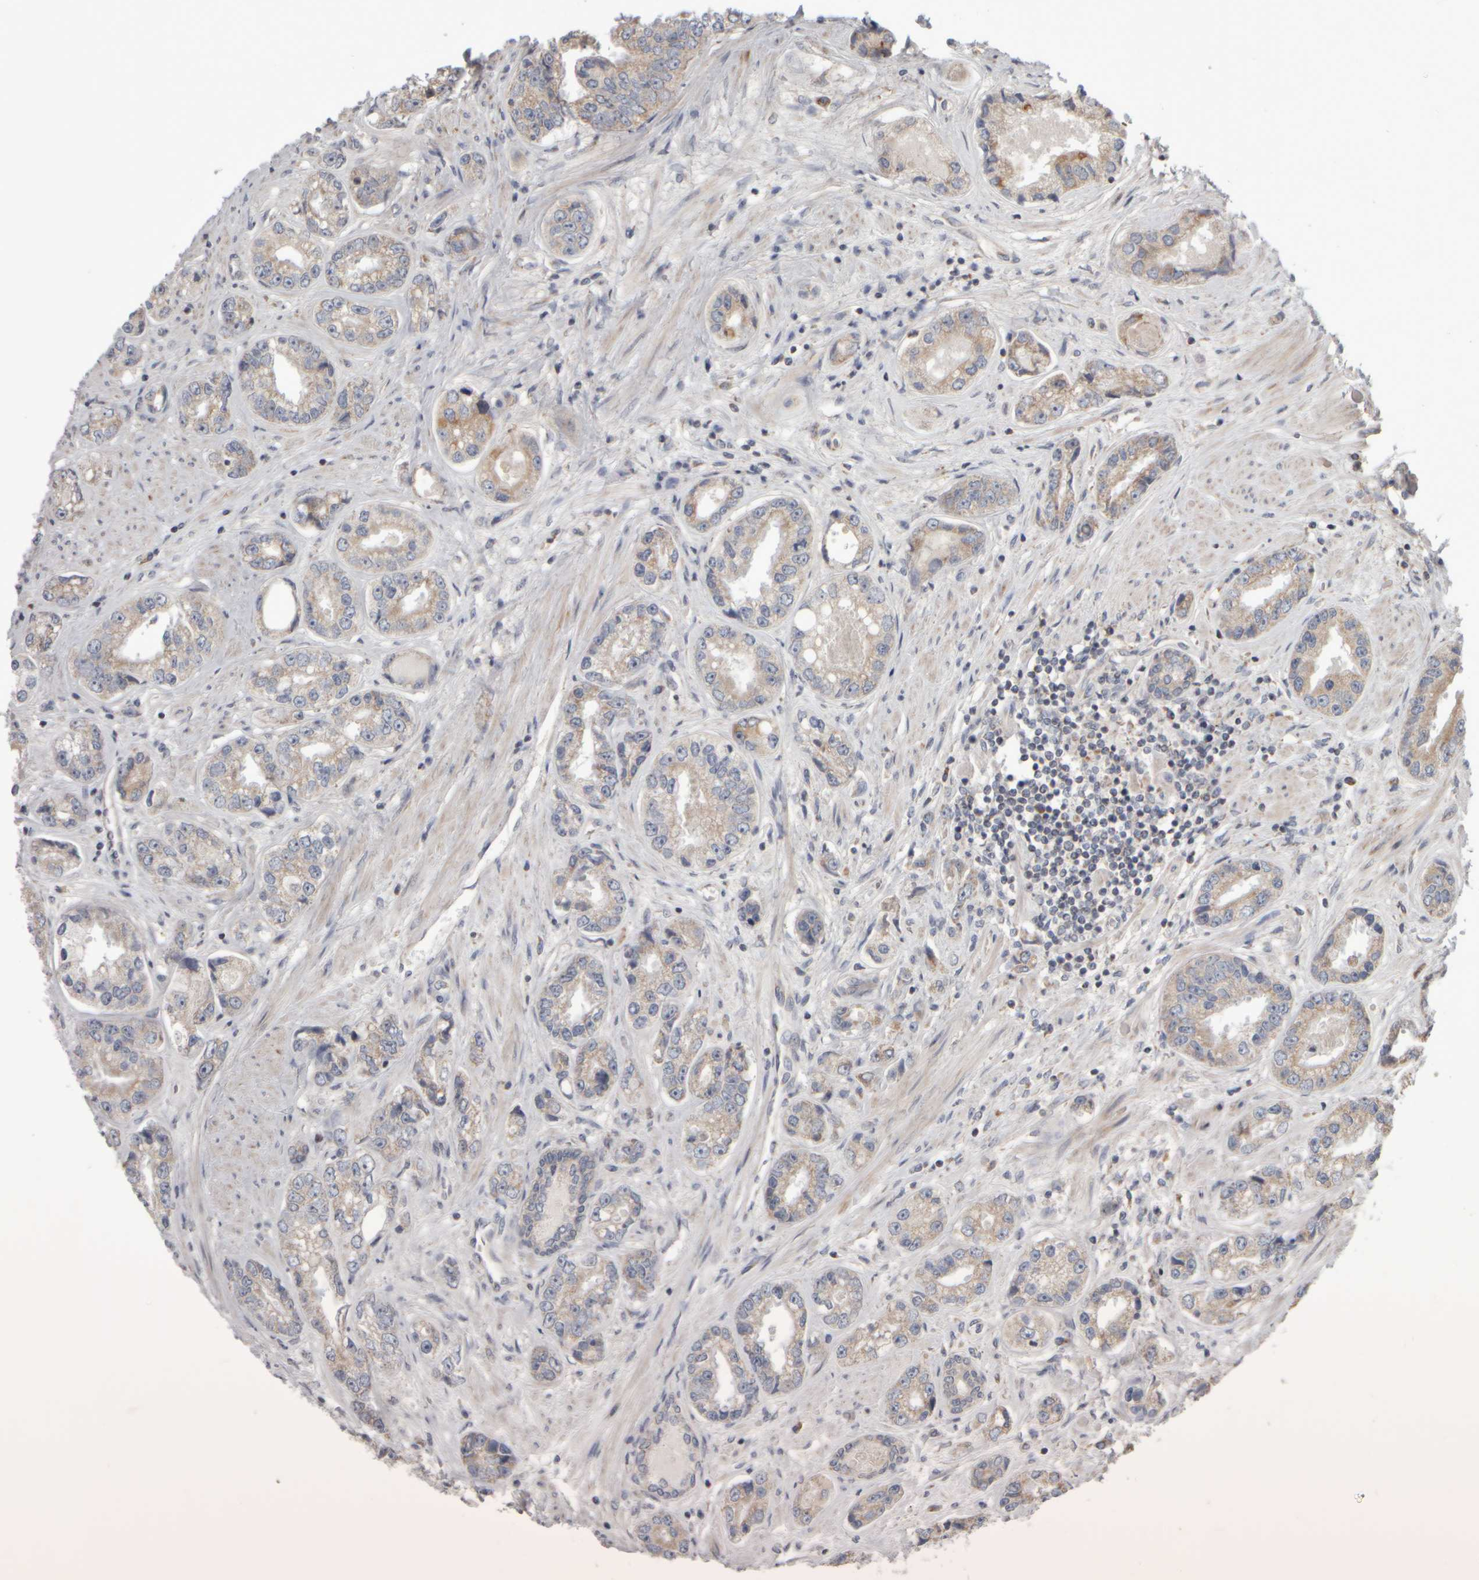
{"staining": {"intensity": "weak", "quantity": "25%-75%", "location": "cytoplasmic/membranous"}, "tissue": "prostate cancer", "cell_type": "Tumor cells", "image_type": "cancer", "snomed": [{"axis": "morphology", "description": "Adenocarcinoma, High grade"}, {"axis": "topography", "description": "Prostate"}], "caption": "Human prostate cancer stained for a protein (brown) shows weak cytoplasmic/membranous positive staining in approximately 25%-75% of tumor cells.", "gene": "SCO1", "patient": {"sex": "male", "age": 61}}